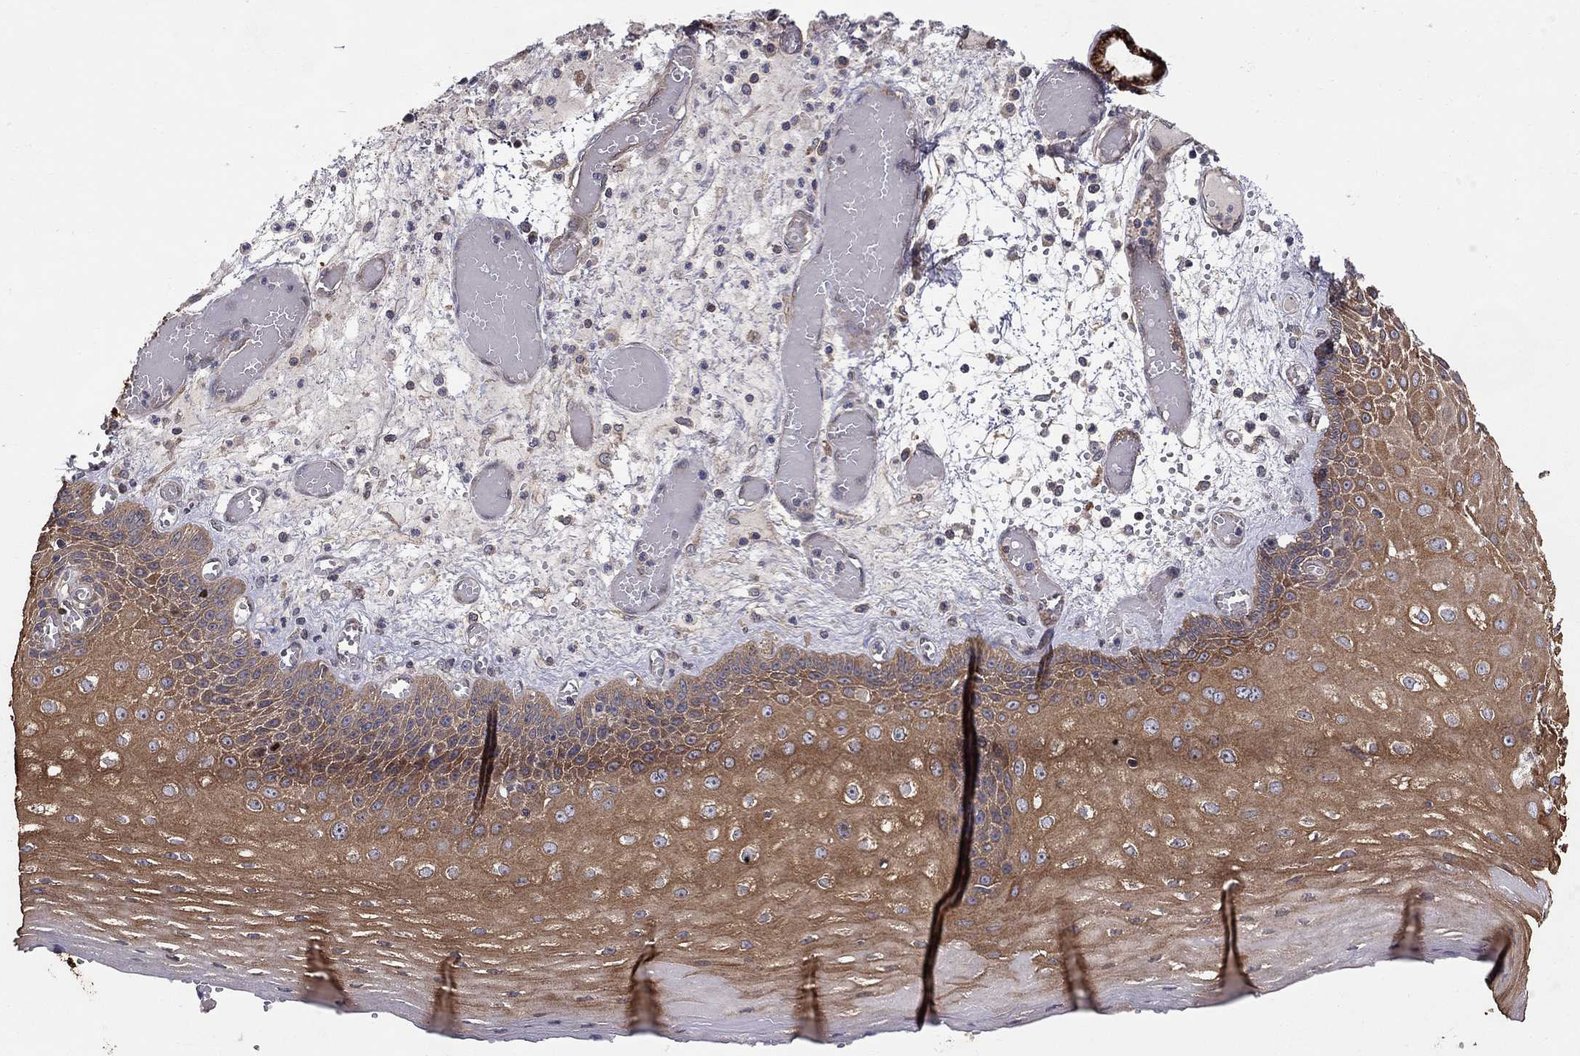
{"staining": {"intensity": "strong", "quantity": ">75%", "location": "cytoplasmic/membranous"}, "tissue": "esophagus", "cell_type": "Squamous epithelial cells", "image_type": "normal", "snomed": [{"axis": "morphology", "description": "Normal tissue, NOS"}, {"axis": "topography", "description": "Esophagus"}], "caption": "A high amount of strong cytoplasmic/membranous expression is seen in approximately >75% of squamous epithelial cells in benign esophagus. Using DAB (3,3'-diaminobenzidine) (brown) and hematoxylin (blue) stains, captured at high magnification using brightfield microscopy.", "gene": "BMERB1", "patient": {"sex": "male", "age": 58}}